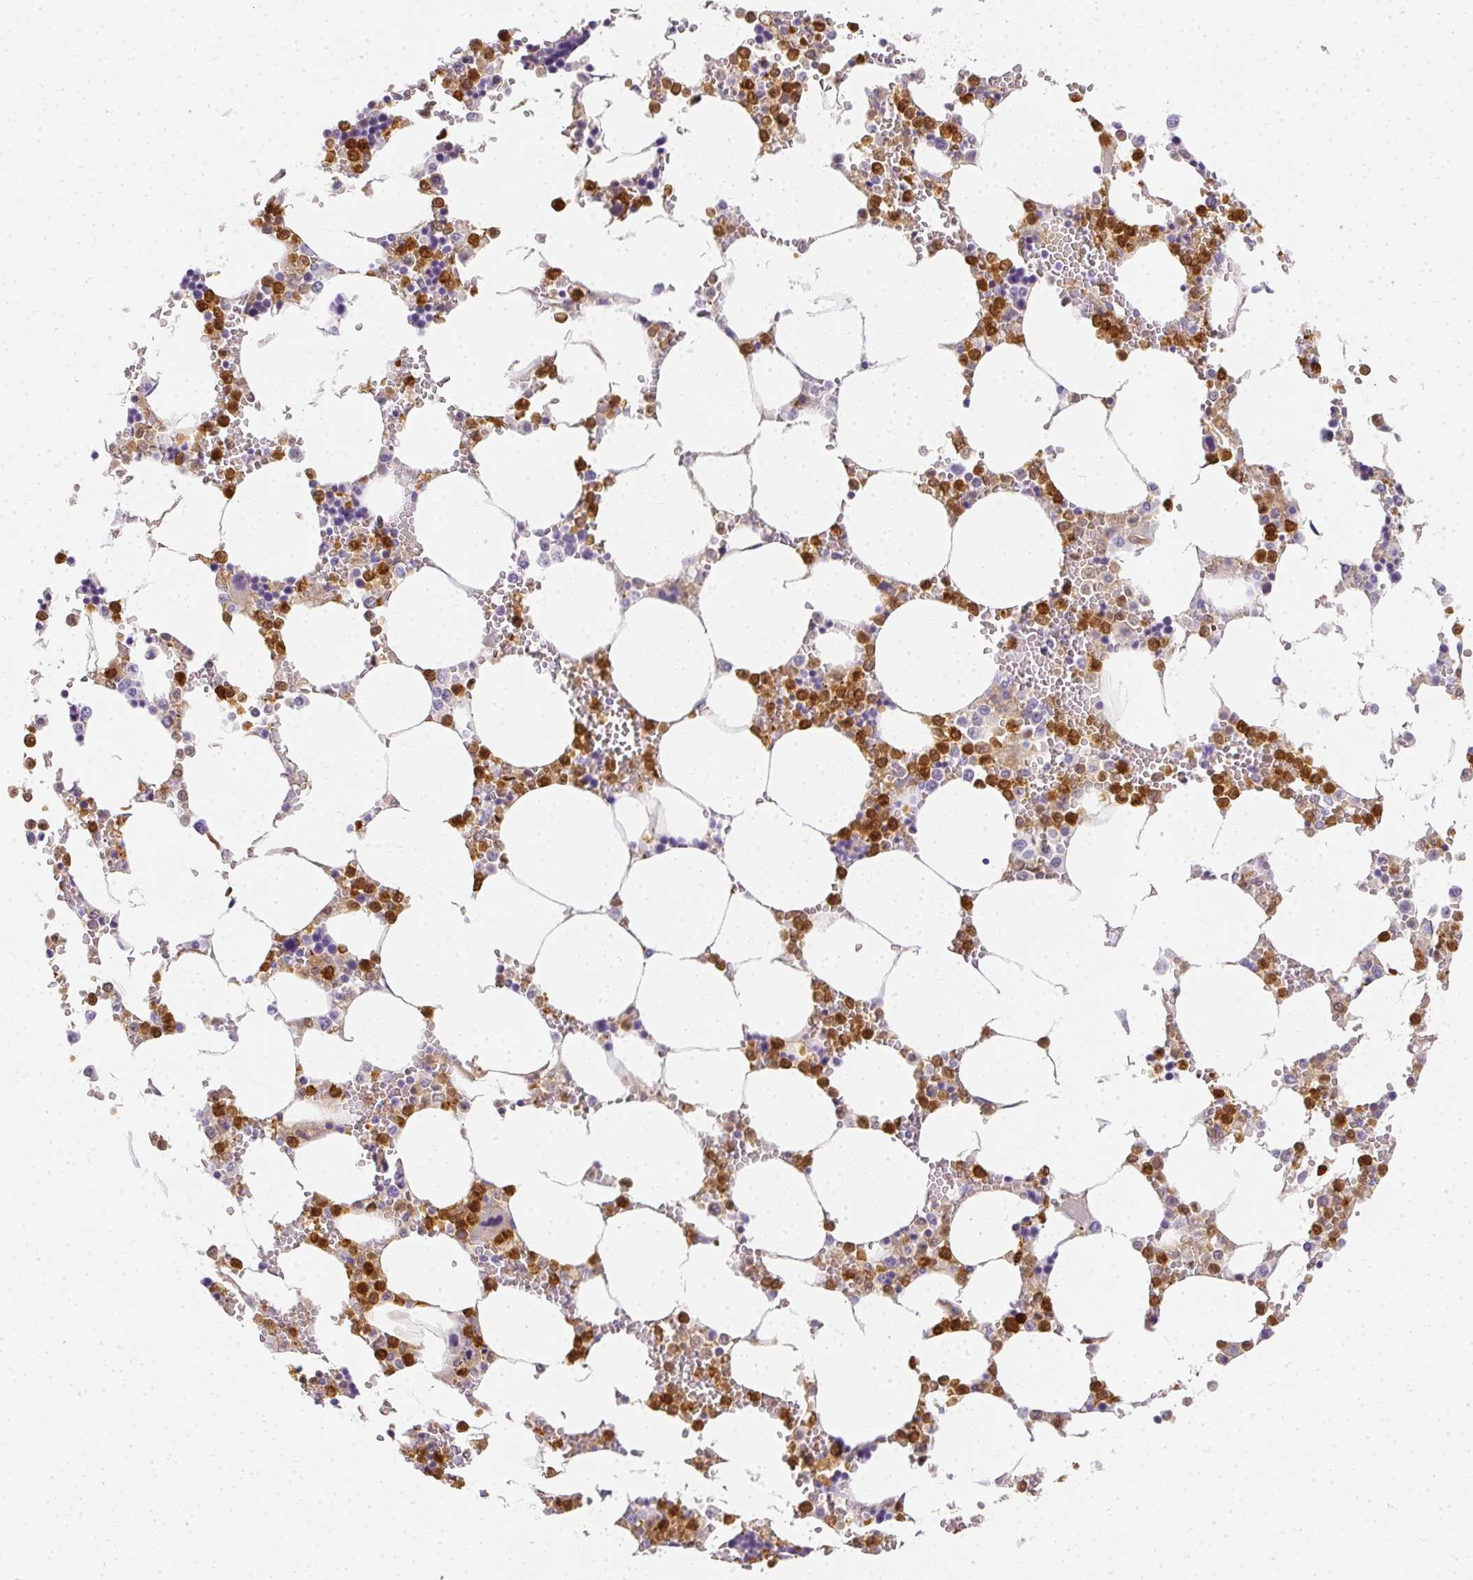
{"staining": {"intensity": "strong", "quantity": ">75%", "location": "cytoplasmic/membranous"}, "tissue": "bone marrow", "cell_type": "Hematopoietic cells", "image_type": "normal", "snomed": [{"axis": "morphology", "description": "Normal tissue, NOS"}, {"axis": "topography", "description": "Bone marrow"}], "caption": "Immunohistochemistry of normal bone marrow exhibits high levels of strong cytoplasmic/membranous positivity in approximately >75% of hematopoietic cells. Using DAB (3,3'-diaminobenzidine) (brown) and hematoxylin (blue) stains, captured at high magnification using brightfield microscopy.", "gene": "HK3", "patient": {"sex": "male", "age": 64}}